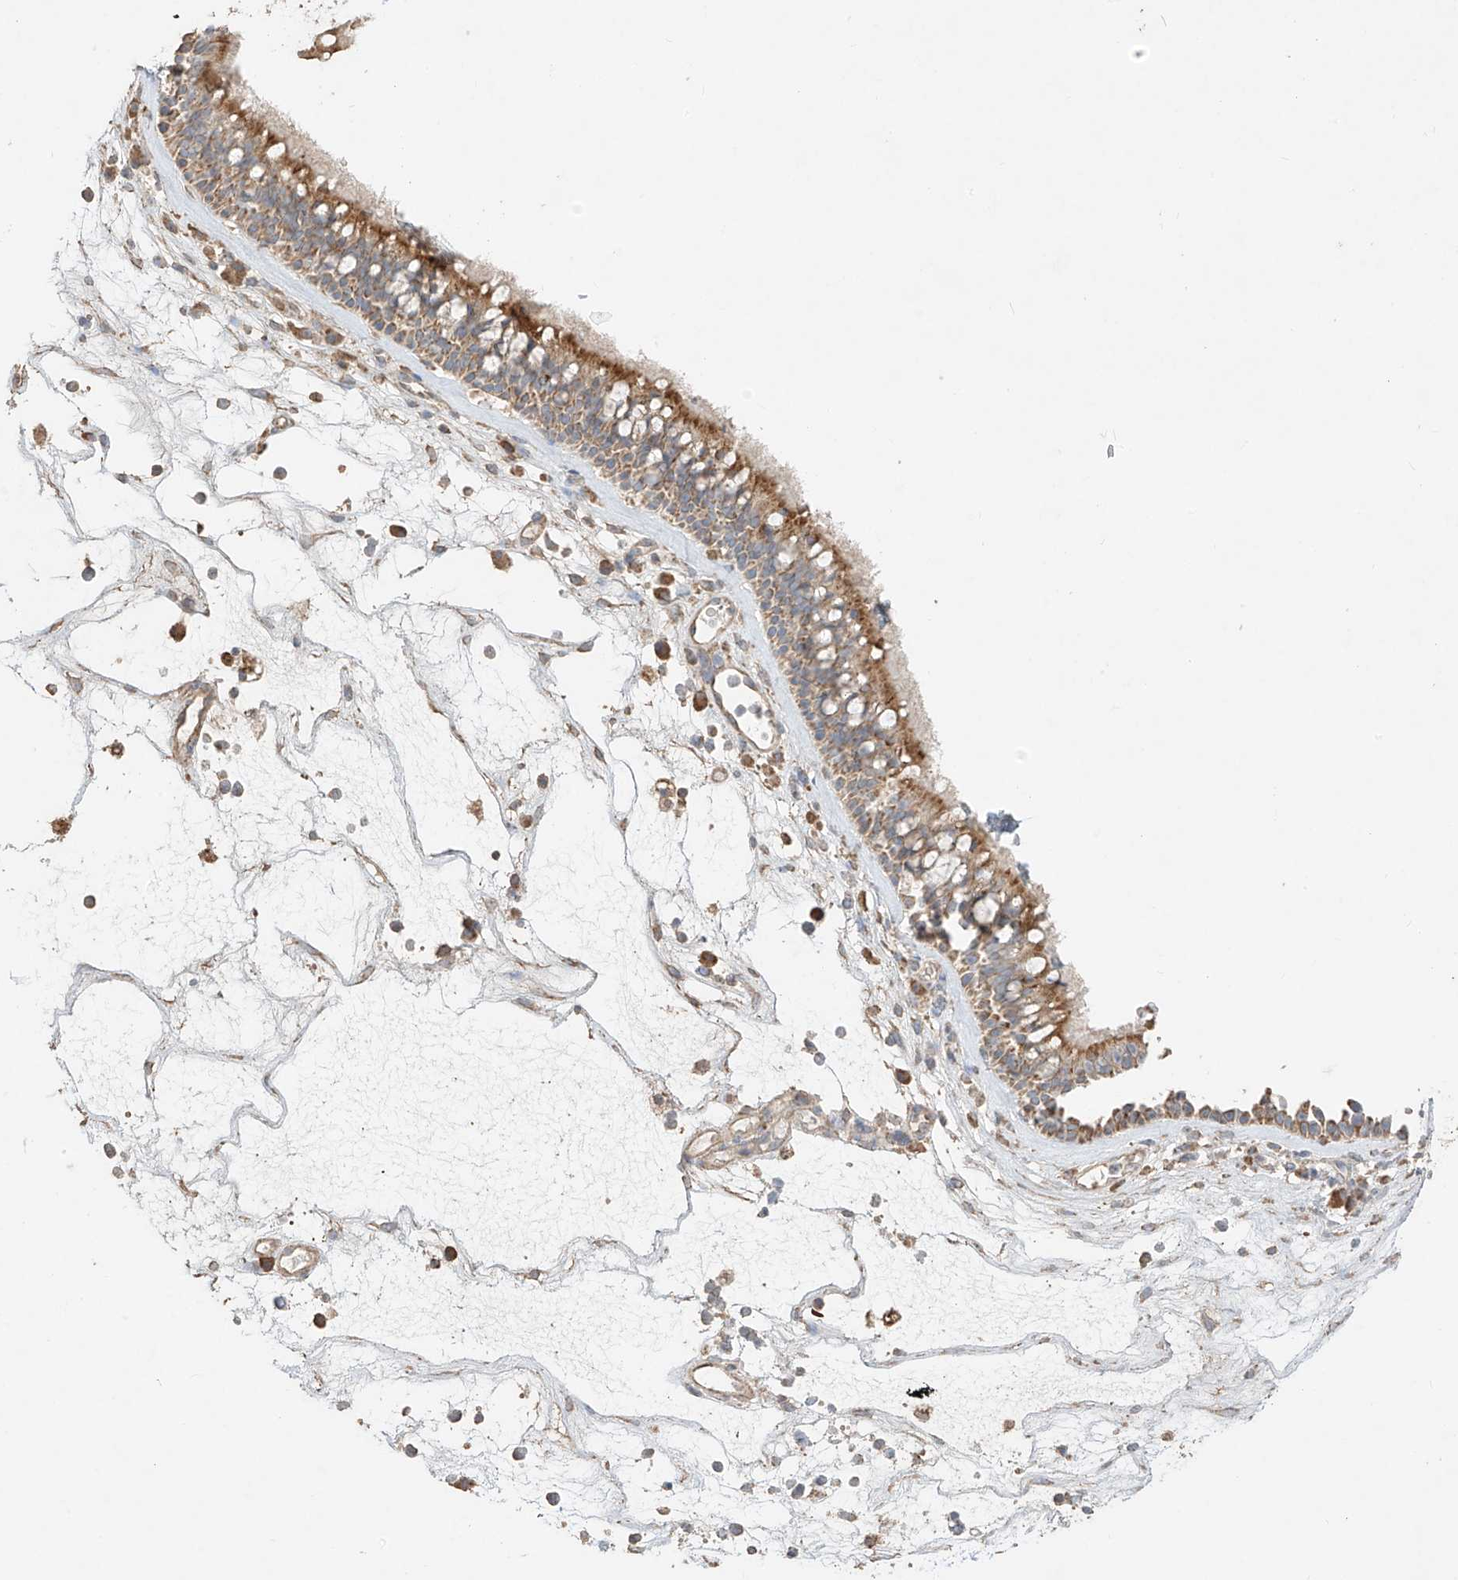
{"staining": {"intensity": "moderate", "quantity": ">75%", "location": "cytoplasmic/membranous"}, "tissue": "nasopharynx", "cell_type": "Respiratory epithelial cells", "image_type": "normal", "snomed": [{"axis": "morphology", "description": "Normal tissue, NOS"}, {"axis": "morphology", "description": "Inflammation, NOS"}, {"axis": "morphology", "description": "Malignant melanoma, Metastatic site"}, {"axis": "topography", "description": "Nasopharynx"}], "caption": "Immunohistochemical staining of normal human nasopharynx displays medium levels of moderate cytoplasmic/membranous expression in approximately >75% of respiratory epithelial cells. (Brightfield microscopy of DAB IHC at high magnification).", "gene": "COLGALT2", "patient": {"sex": "male", "age": 70}}